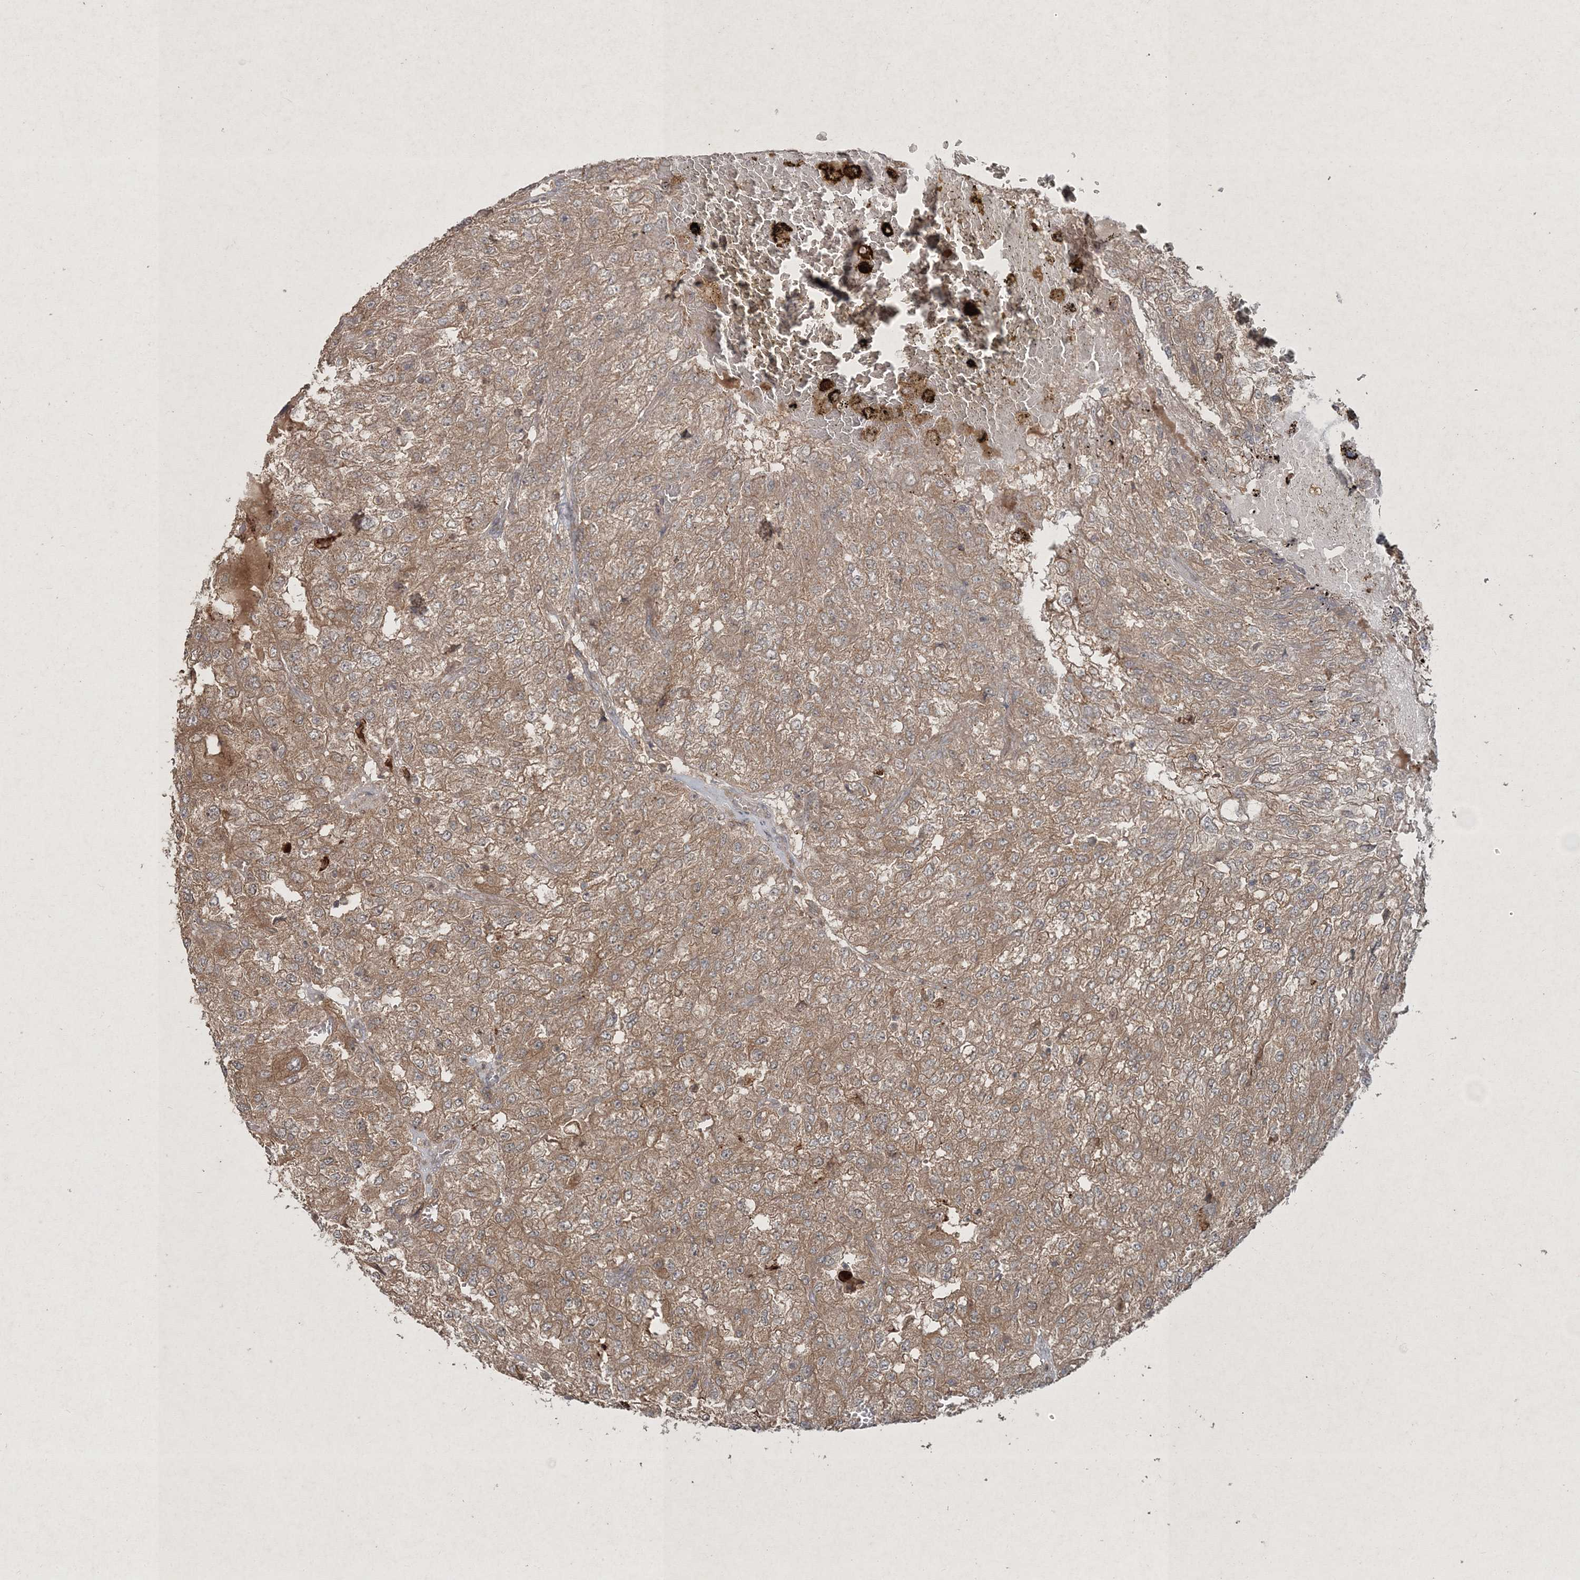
{"staining": {"intensity": "moderate", "quantity": ">75%", "location": "cytoplasmic/membranous"}, "tissue": "renal cancer", "cell_type": "Tumor cells", "image_type": "cancer", "snomed": [{"axis": "morphology", "description": "Adenocarcinoma, NOS"}, {"axis": "topography", "description": "Kidney"}], "caption": "Renal cancer (adenocarcinoma) stained with a brown dye demonstrates moderate cytoplasmic/membranous positive positivity in about >75% of tumor cells.", "gene": "SPRY1", "patient": {"sex": "female", "age": 54}}